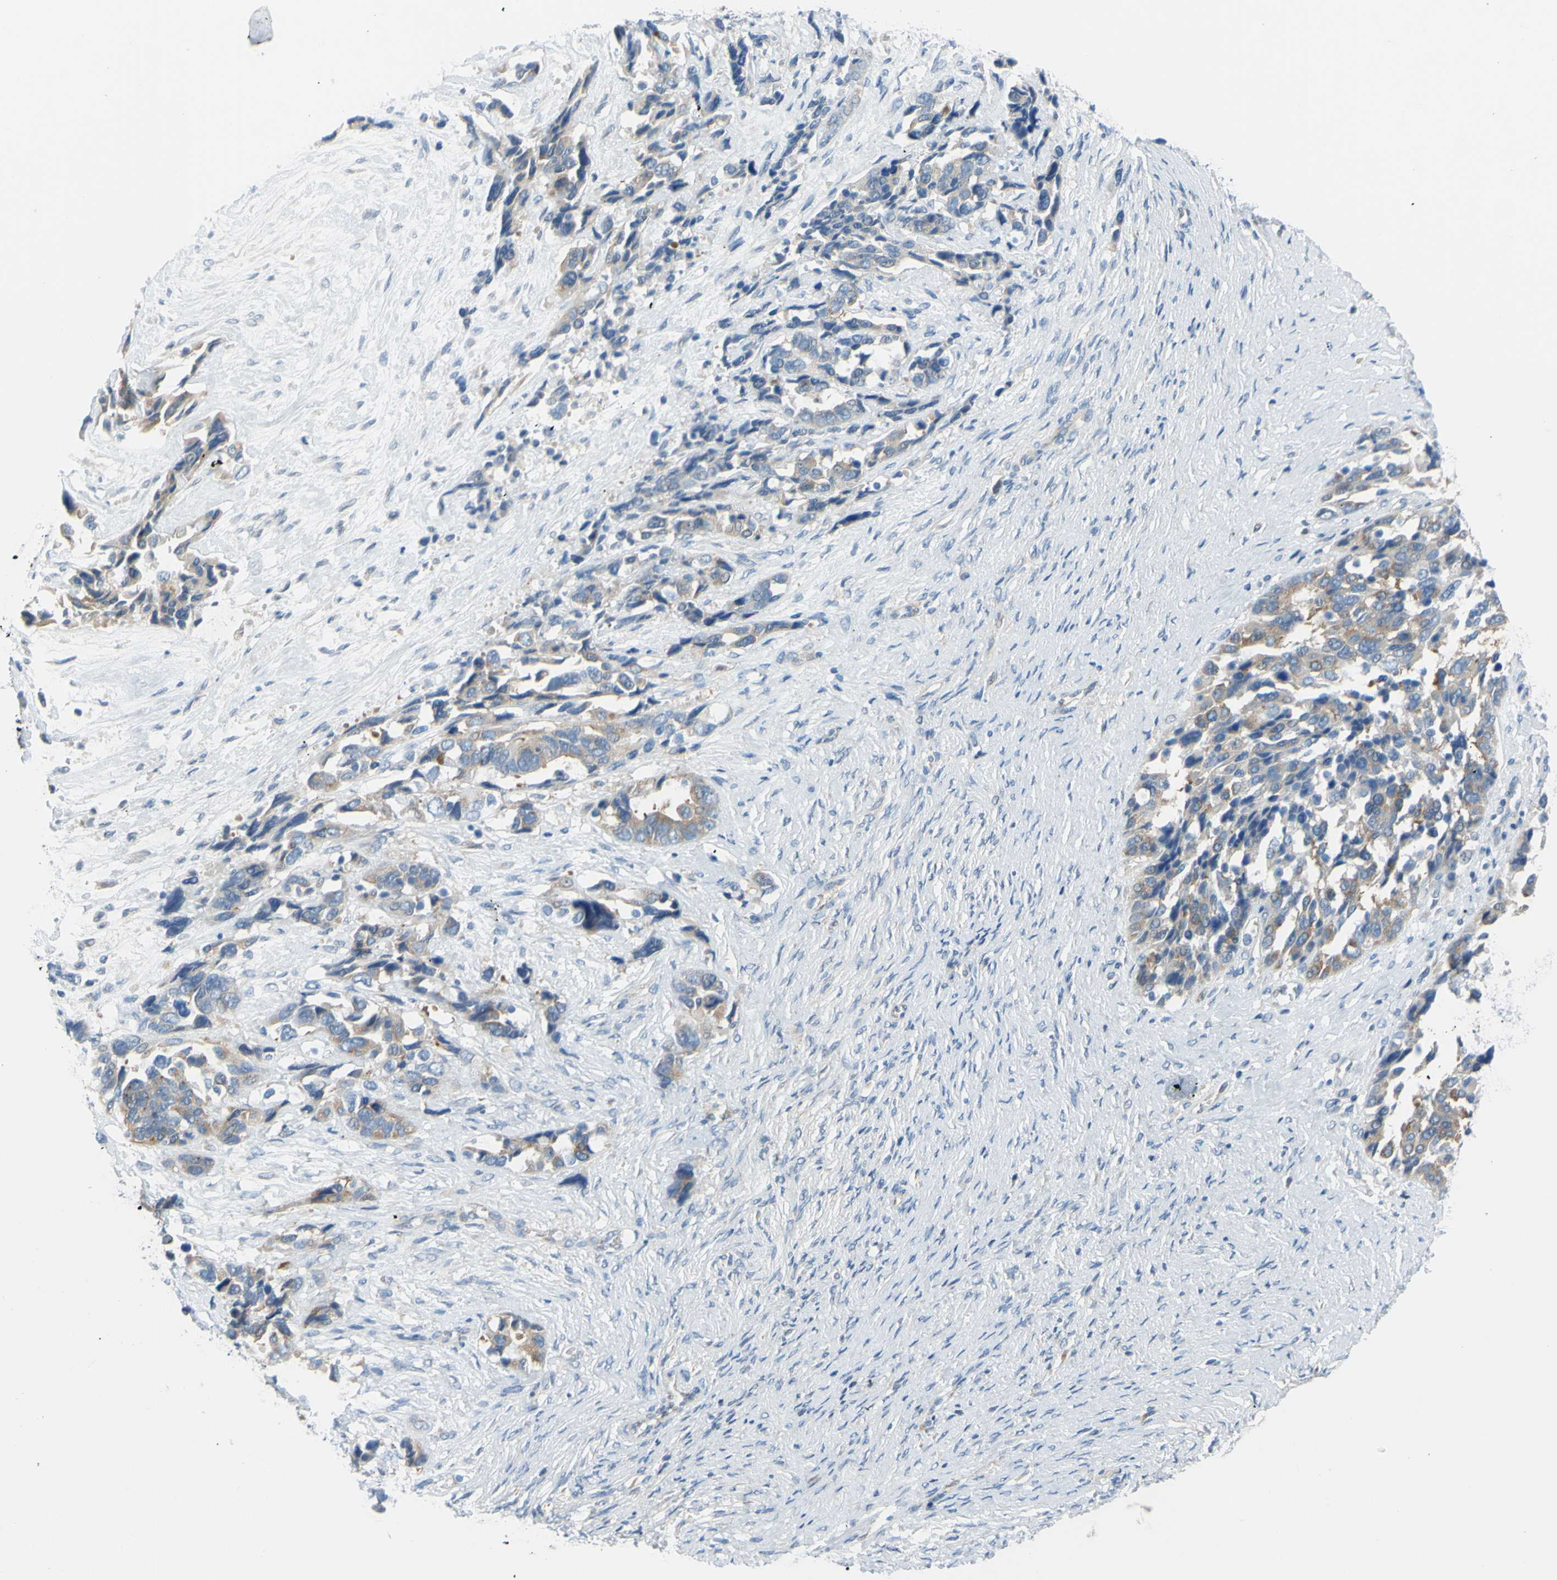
{"staining": {"intensity": "moderate", "quantity": "25%-75%", "location": "cytoplasmic/membranous"}, "tissue": "ovarian cancer", "cell_type": "Tumor cells", "image_type": "cancer", "snomed": [{"axis": "morphology", "description": "Cystadenocarcinoma, serous, NOS"}, {"axis": "topography", "description": "Ovary"}], "caption": "Protein staining of ovarian cancer (serous cystadenocarcinoma) tissue shows moderate cytoplasmic/membranous expression in approximately 25%-75% of tumor cells.", "gene": "FRMD4B", "patient": {"sex": "female", "age": 44}}